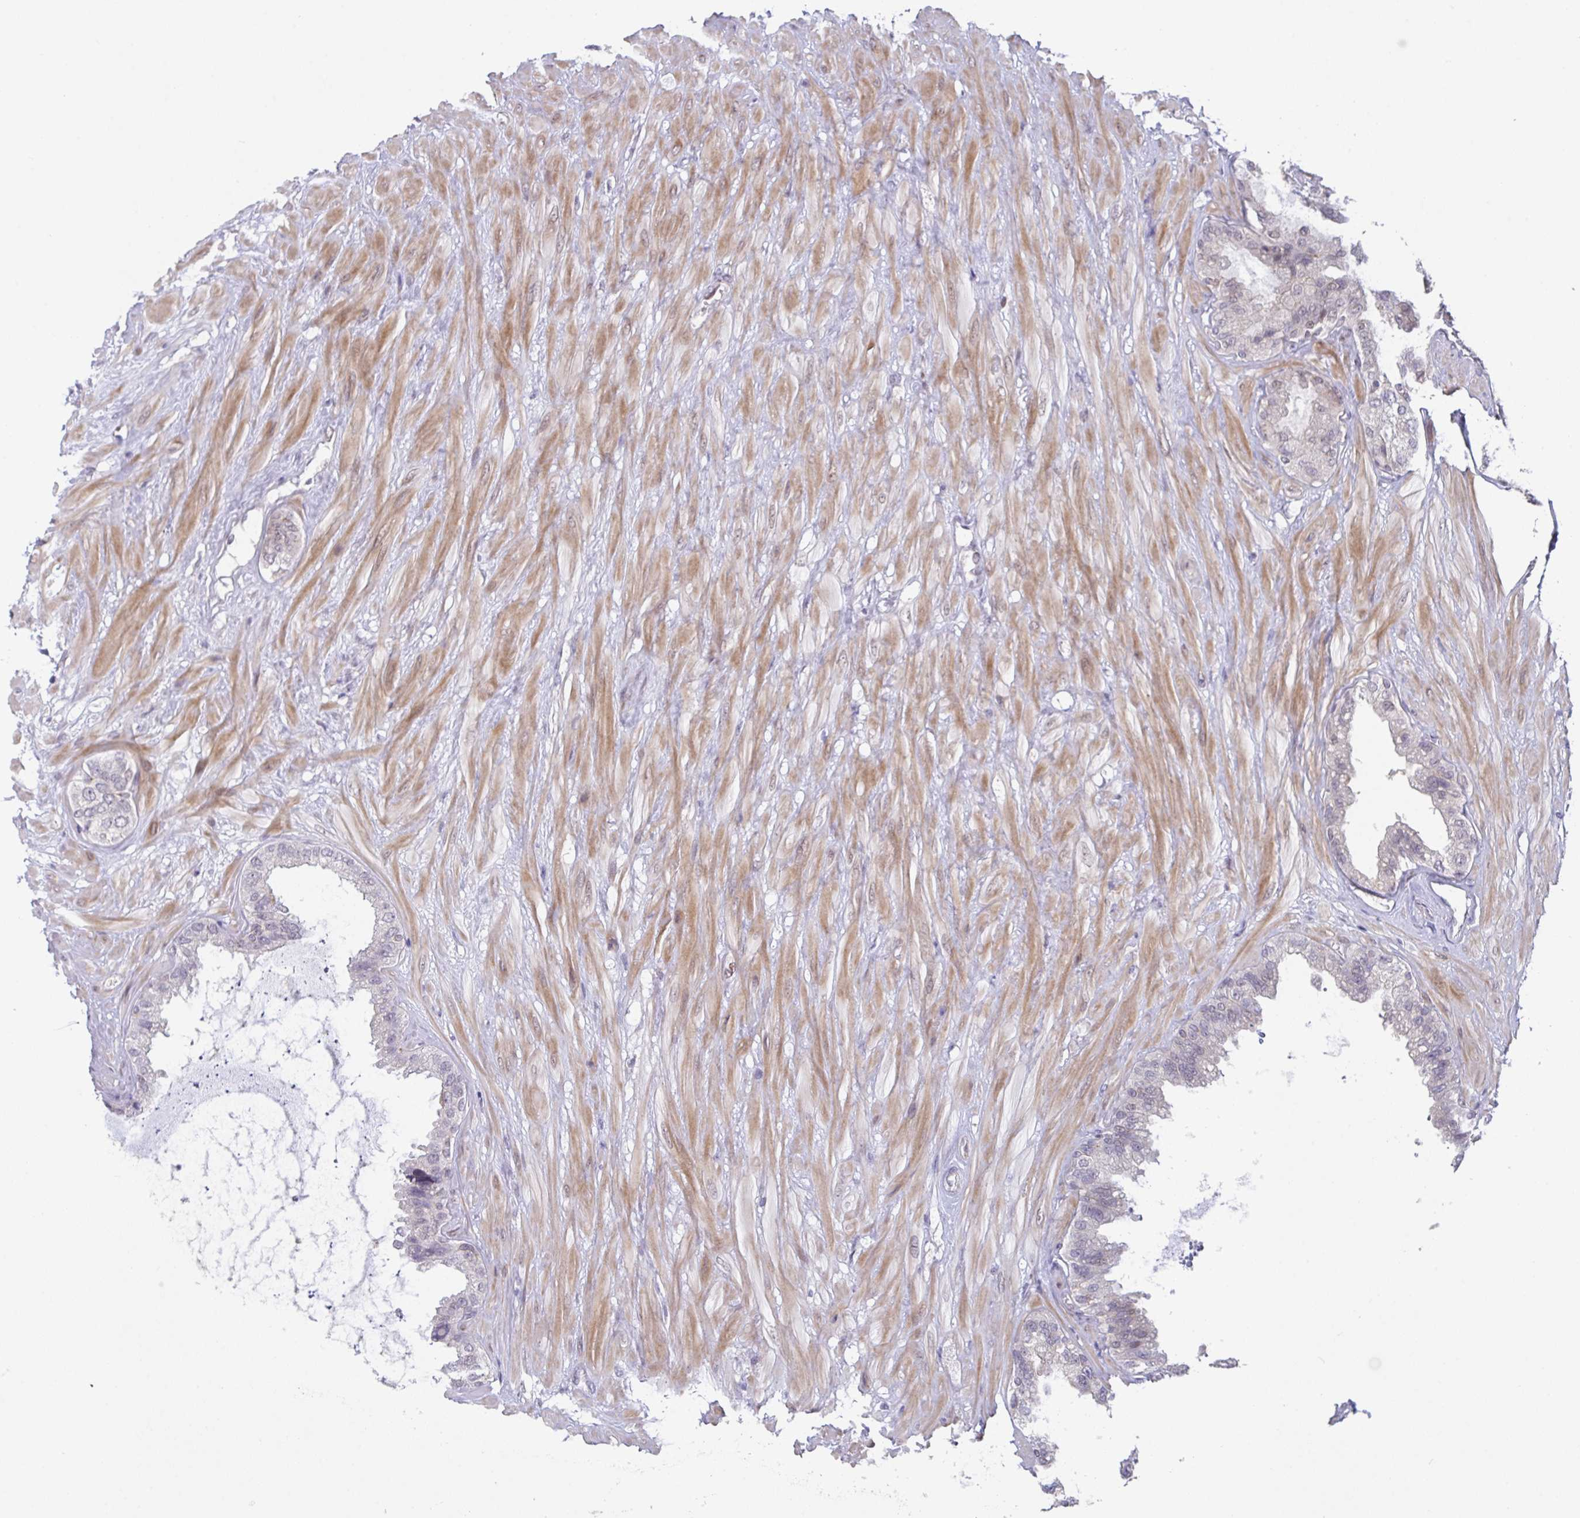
{"staining": {"intensity": "moderate", "quantity": "<25%", "location": "nuclear"}, "tissue": "seminal vesicle", "cell_type": "Glandular cells", "image_type": "normal", "snomed": [{"axis": "morphology", "description": "Normal tissue, NOS"}, {"axis": "topography", "description": "Seminal veicle"}, {"axis": "topography", "description": "Peripheral nerve tissue"}], "caption": "About <25% of glandular cells in benign seminal vesicle exhibit moderate nuclear protein positivity as visualized by brown immunohistochemical staining.", "gene": "RBM18", "patient": {"sex": "male", "age": 76}}